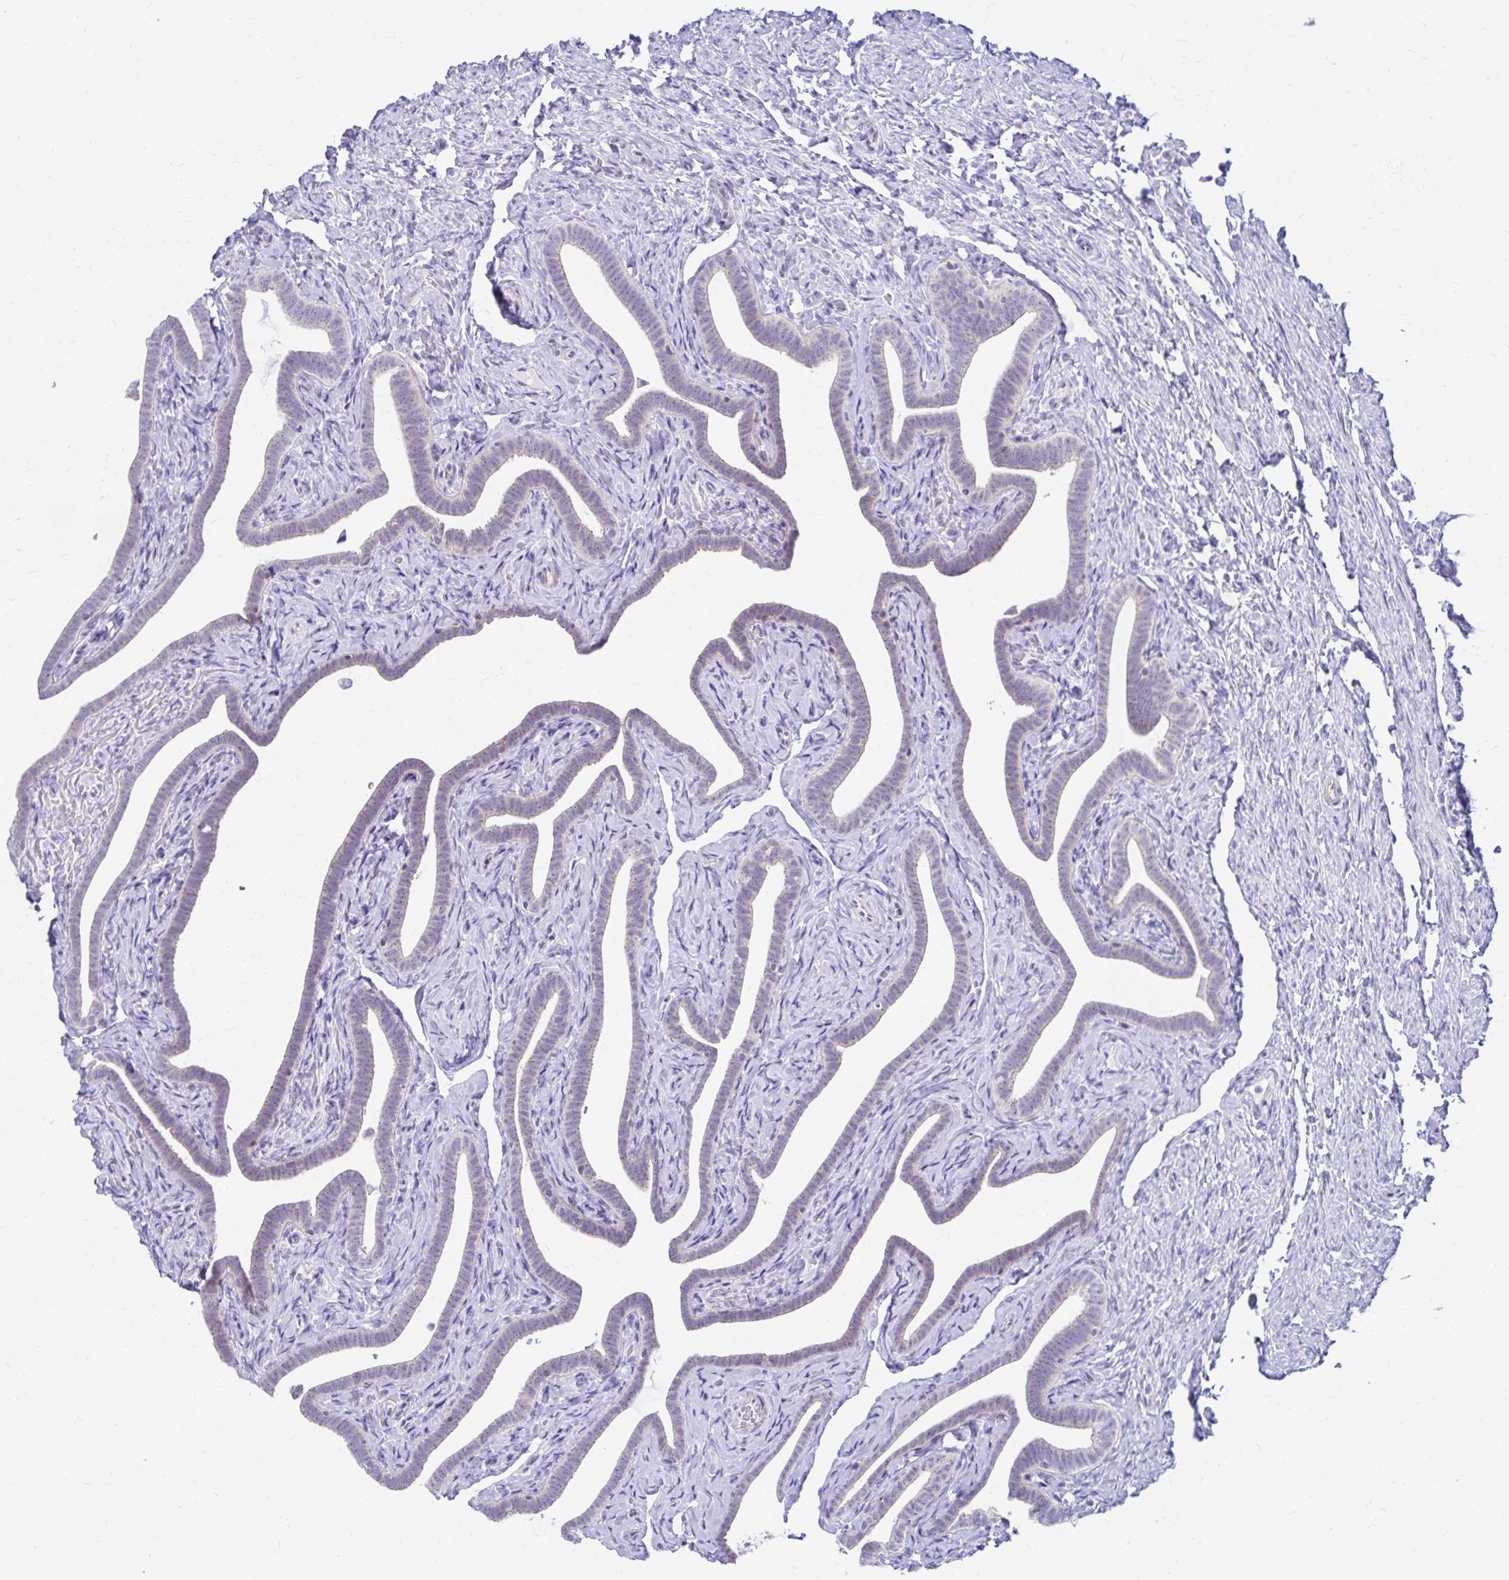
{"staining": {"intensity": "weak", "quantity": ">75%", "location": "cytoplasmic/membranous"}, "tissue": "fallopian tube", "cell_type": "Glandular cells", "image_type": "normal", "snomed": [{"axis": "morphology", "description": "Normal tissue, NOS"}, {"axis": "topography", "description": "Fallopian tube"}], "caption": "Immunohistochemical staining of unremarkable human fallopian tube reveals low levels of weak cytoplasmic/membranous staining in approximately >75% of glandular cells. The staining was performed using DAB (3,3'-diaminobenzidine), with brown indicating positive protein expression. Nuclei are stained blue with hematoxylin.", "gene": "RADIL", "patient": {"sex": "female", "age": 69}}